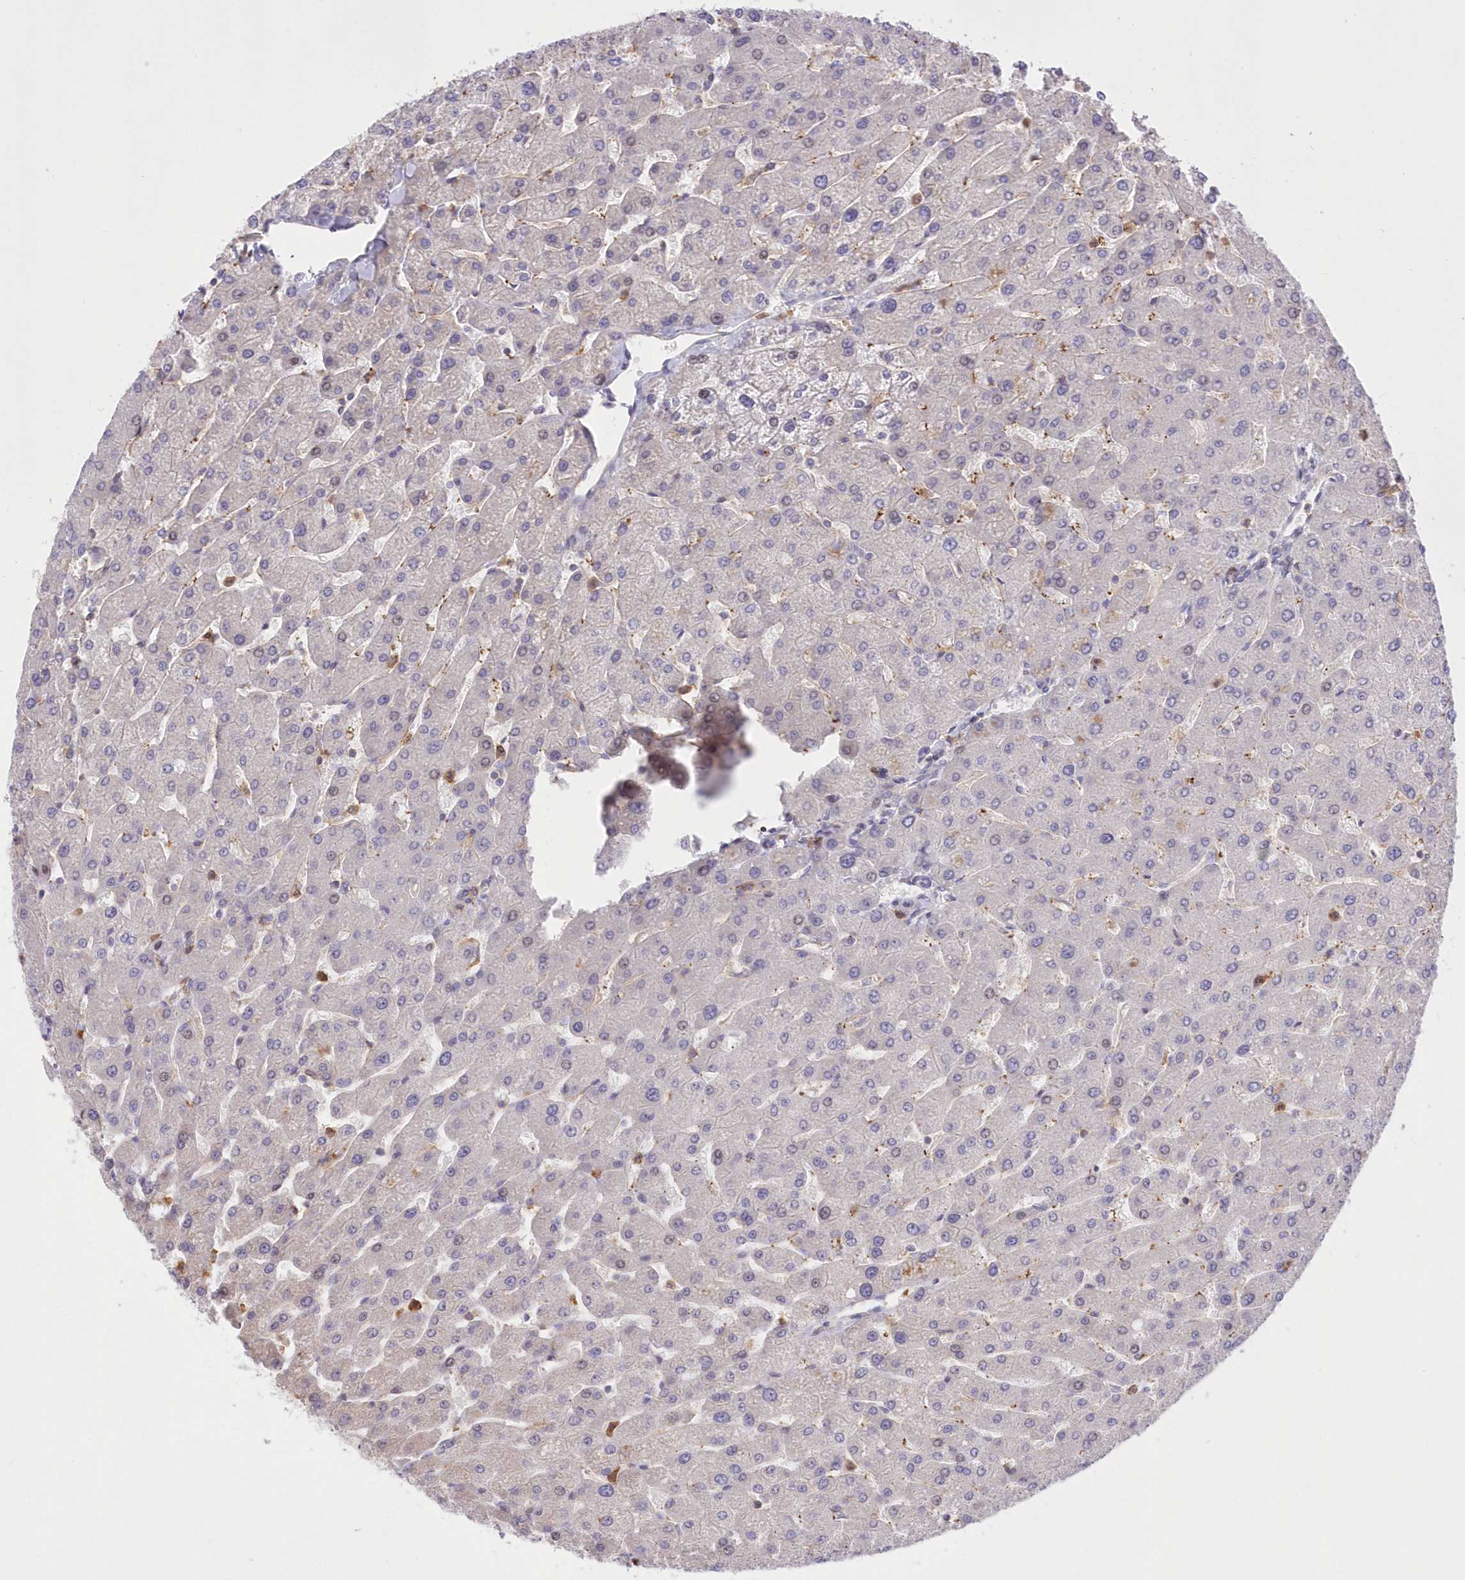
{"staining": {"intensity": "negative", "quantity": "none", "location": "none"}, "tissue": "liver", "cell_type": "Cholangiocytes", "image_type": "normal", "snomed": [{"axis": "morphology", "description": "Normal tissue, NOS"}, {"axis": "topography", "description": "Liver"}], "caption": "High magnification brightfield microscopy of unremarkable liver stained with DAB (3,3'-diaminobenzidine) (brown) and counterstained with hematoxylin (blue): cholangiocytes show no significant positivity. (DAB (3,3'-diaminobenzidine) immunohistochemistry (IHC) visualized using brightfield microscopy, high magnification).", "gene": "RNPEPL1", "patient": {"sex": "male", "age": 55}}